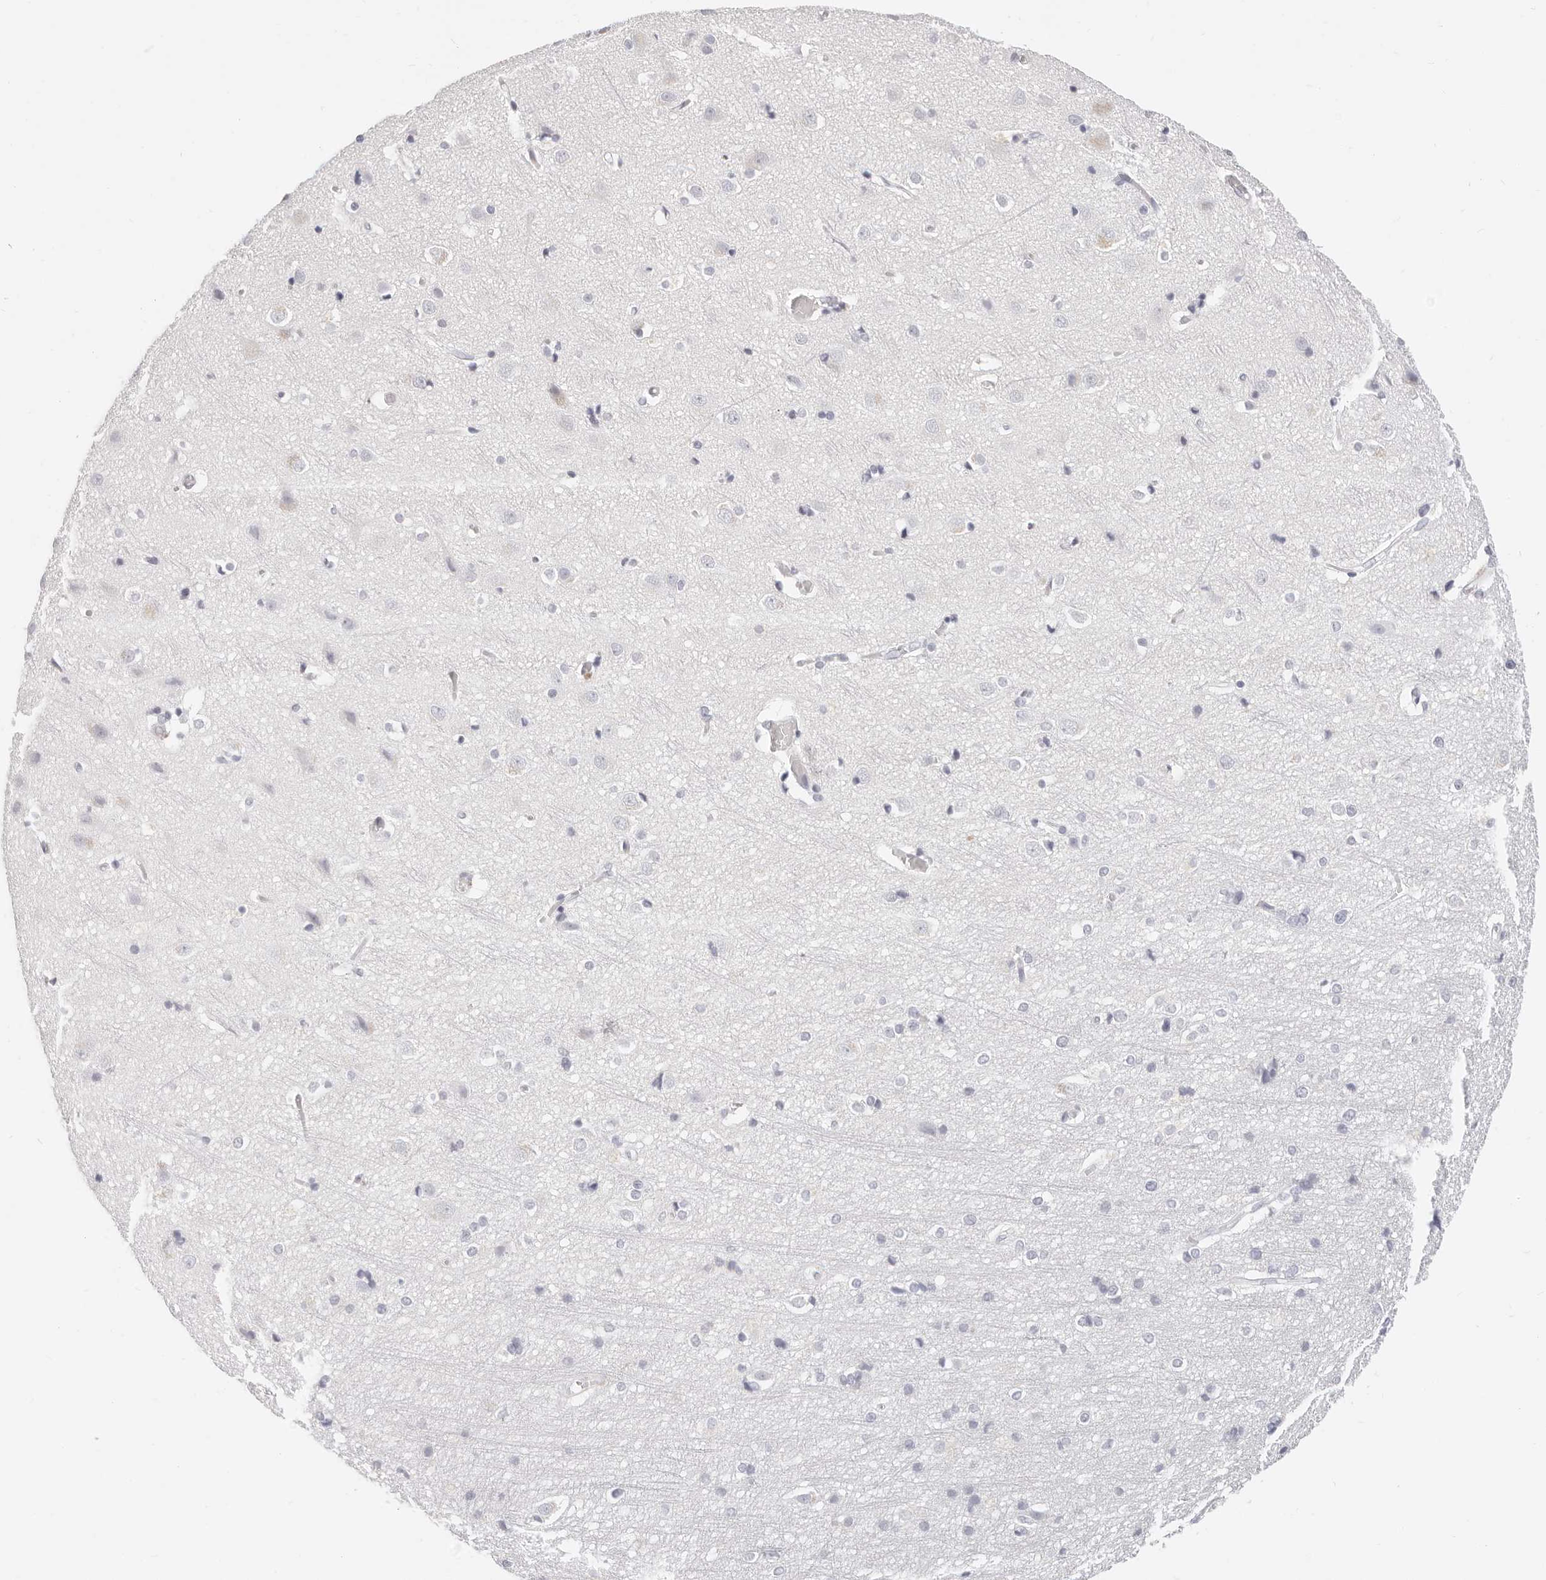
{"staining": {"intensity": "negative", "quantity": "none", "location": "none"}, "tissue": "cerebral cortex", "cell_type": "Endothelial cells", "image_type": "normal", "snomed": [{"axis": "morphology", "description": "Normal tissue, NOS"}, {"axis": "topography", "description": "Cerebral cortex"}], "caption": "The image demonstrates no significant staining in endothelial cells of cerebral cortex.", "gene": "CAMP", "patient": {"sex": "male", "age": 54}}